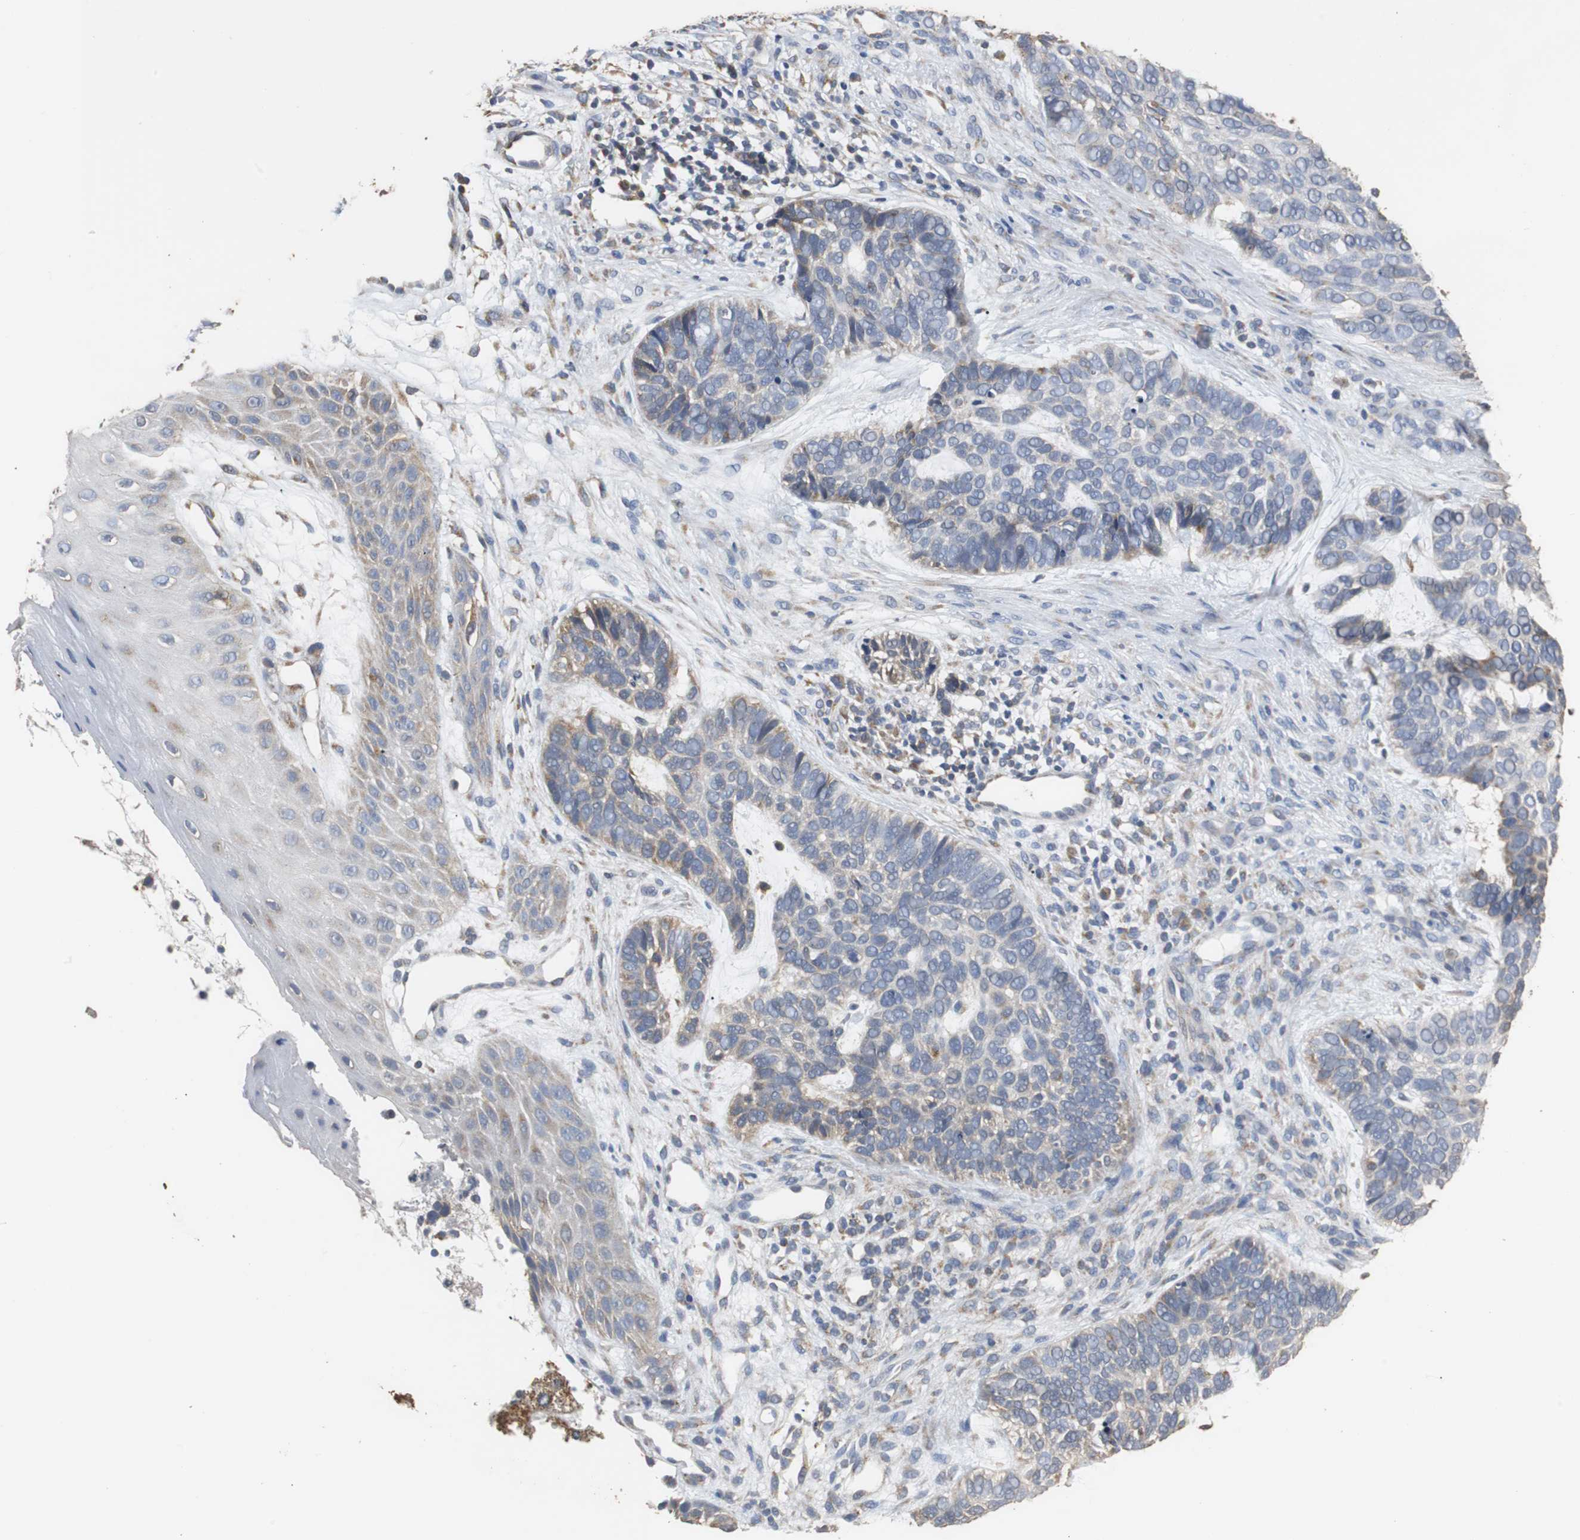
{"staining": {"intensity": "weak", "quantity": "<25%", "location": "cytoplasmic/membranous"}, "tissue": "skin cancer", "cell_type": "Tumor cells", "image_type": "cancer", "snomed": [{"axis": "morphology", "description": "Basal cell carcinoma"}, {"axis": "topography", "description": "Skin"}], "caption": "High magnification brightfield microscopy of skin cancer (basal cell carcinoma) stained with DAB (brown) and counterstained with hematoxylin (blue): tumor cells show no significant staining.", "gene": "HMGCL", "patient": {"sex": "male", "age": 87}}